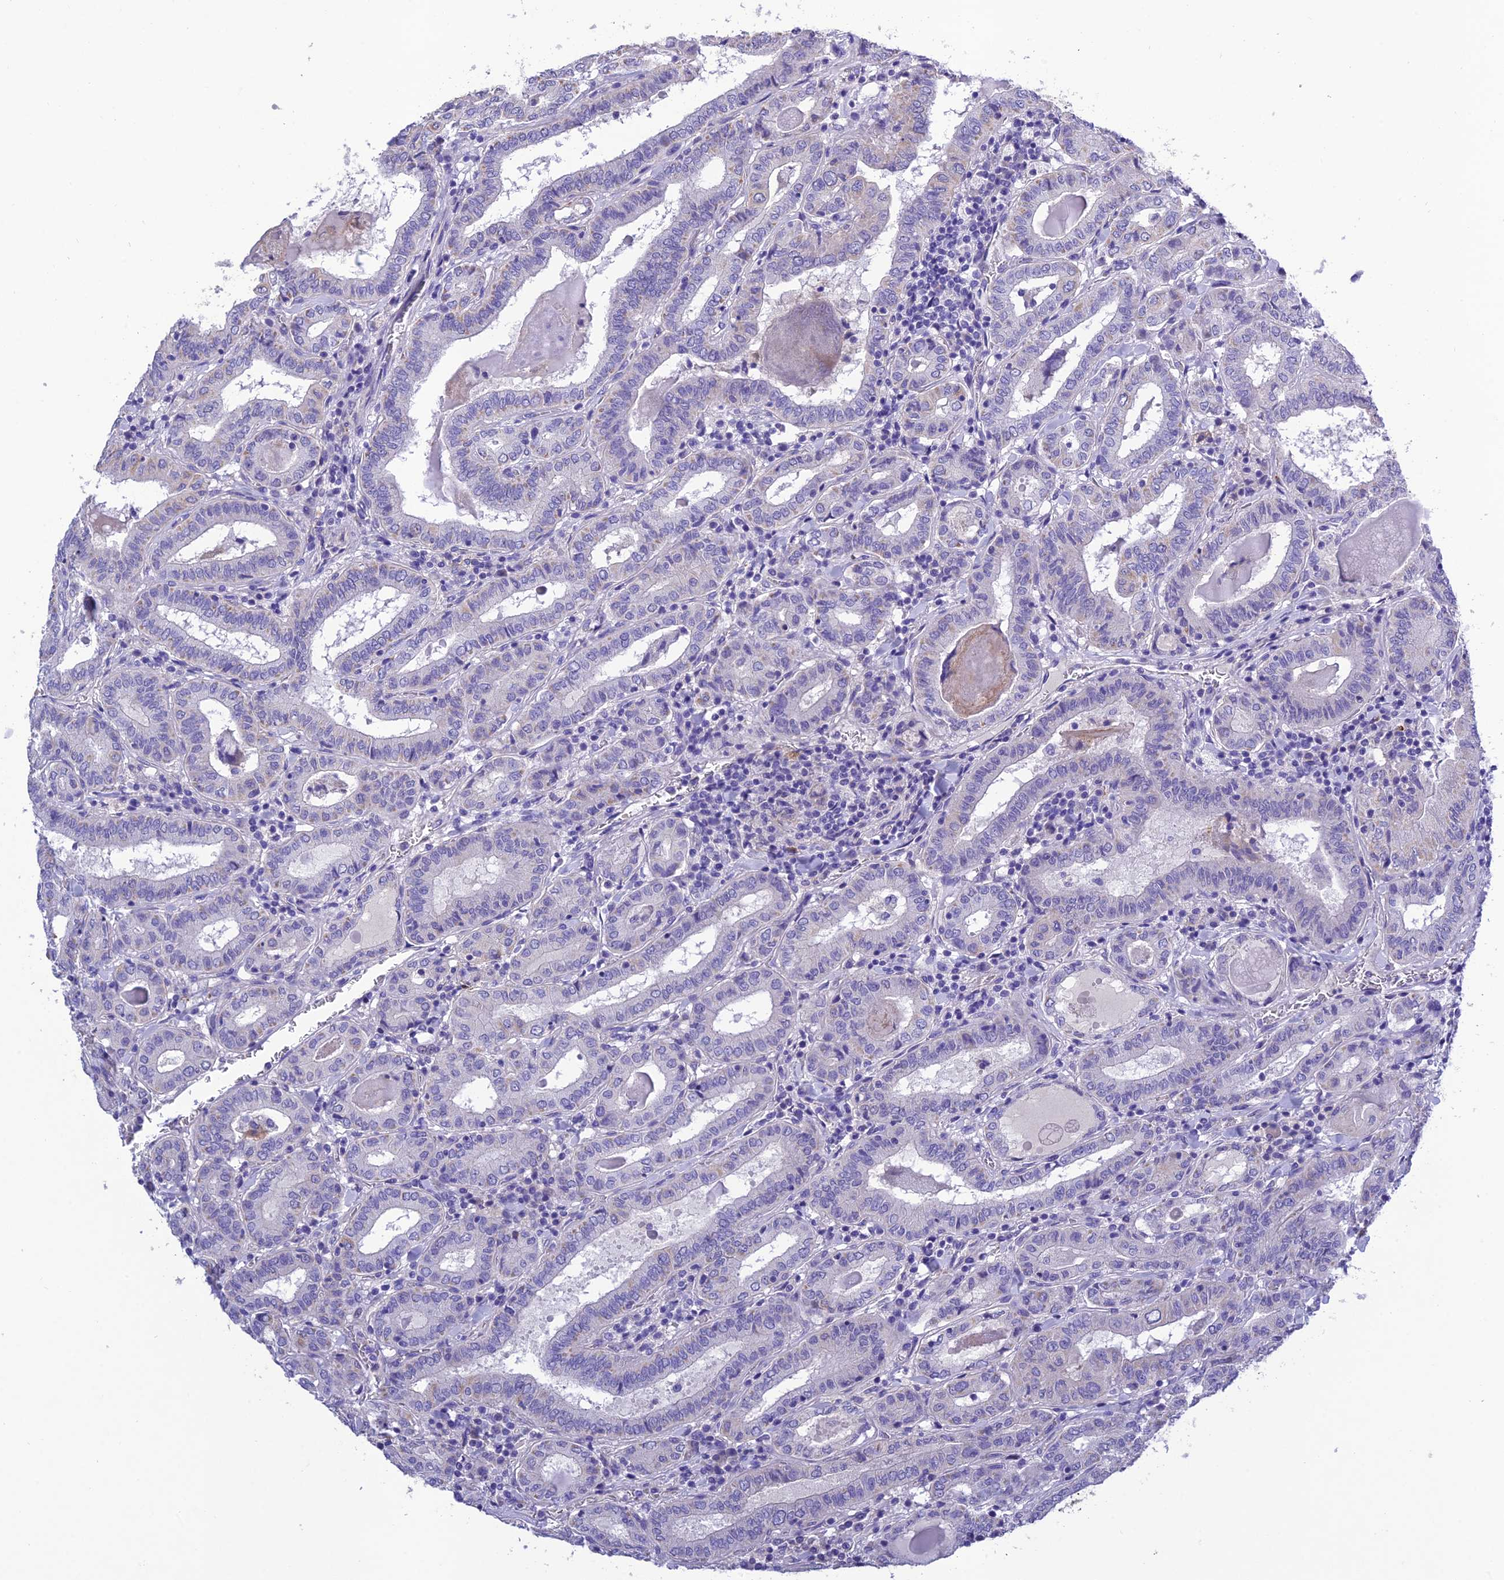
{"staining": {"intensity": "negative", "quantity": "none", "location": "none"}, "tissue": "thyroid cancer", "cell_type": "Tumor cells", "image_type": "cancer", "snomed": [{"axis": "morphology", "description": "Papillary adenocarcinoma, NOS"}, {"axis": "topography", "description": "Thyroid gland"}], "caption": "DAB (3,3'-diaminobenzidine) immunohistochemical staining of human thyroid papillary adenocarcinoma demonstrates no significant positivity in tumor cells. Brightfield microscopy of IHC stained with DAB (brown) and hematoxylin (blue), captured at high magnification.", "gene": "MS4A5", "patient": {"sex": "female", "age": 72}}